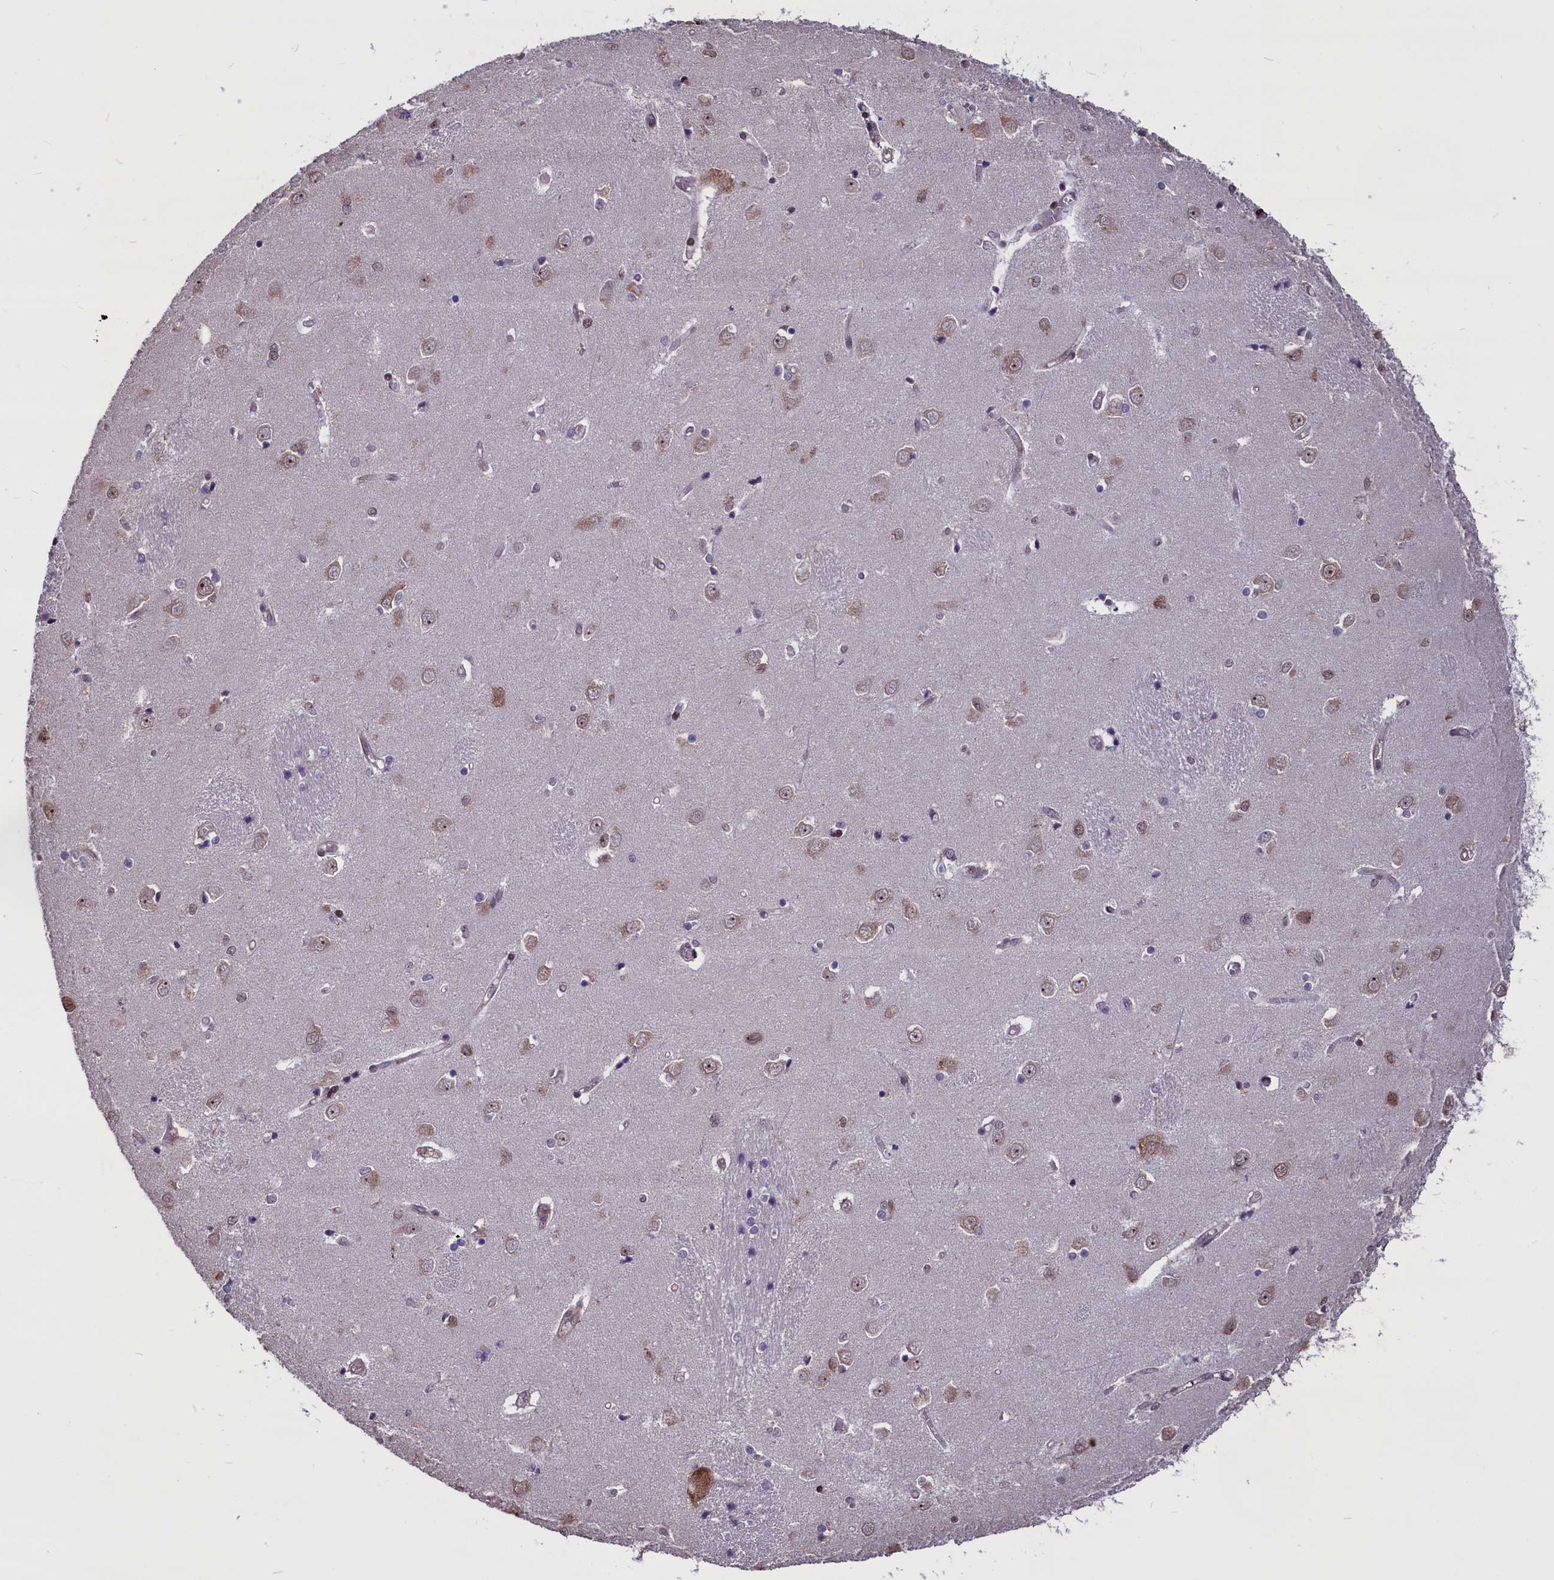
{"staining": {"intensity": "moderate", "quantity": "<25%", "location": "nuclear"}, "tissue": "caudate", "cell_type": "Glial cells", "image_type": "normal", "snomed": [{"axis": "morphology", "description": "Normal tissue, NOS"}, {"axis": "topography", "description": "Lateral ventricle wall"}], "caption": "IHC of benign human caudate exhibits low levels of moderate nuclear positivity in about <25% of glial cells. (DAB (3,3'-diaminobenzidine) IHC, brown staining for protein, blue staining for nuclei).", "gene": "SHFL", "patient": {"sex": "male", "age": 37}}